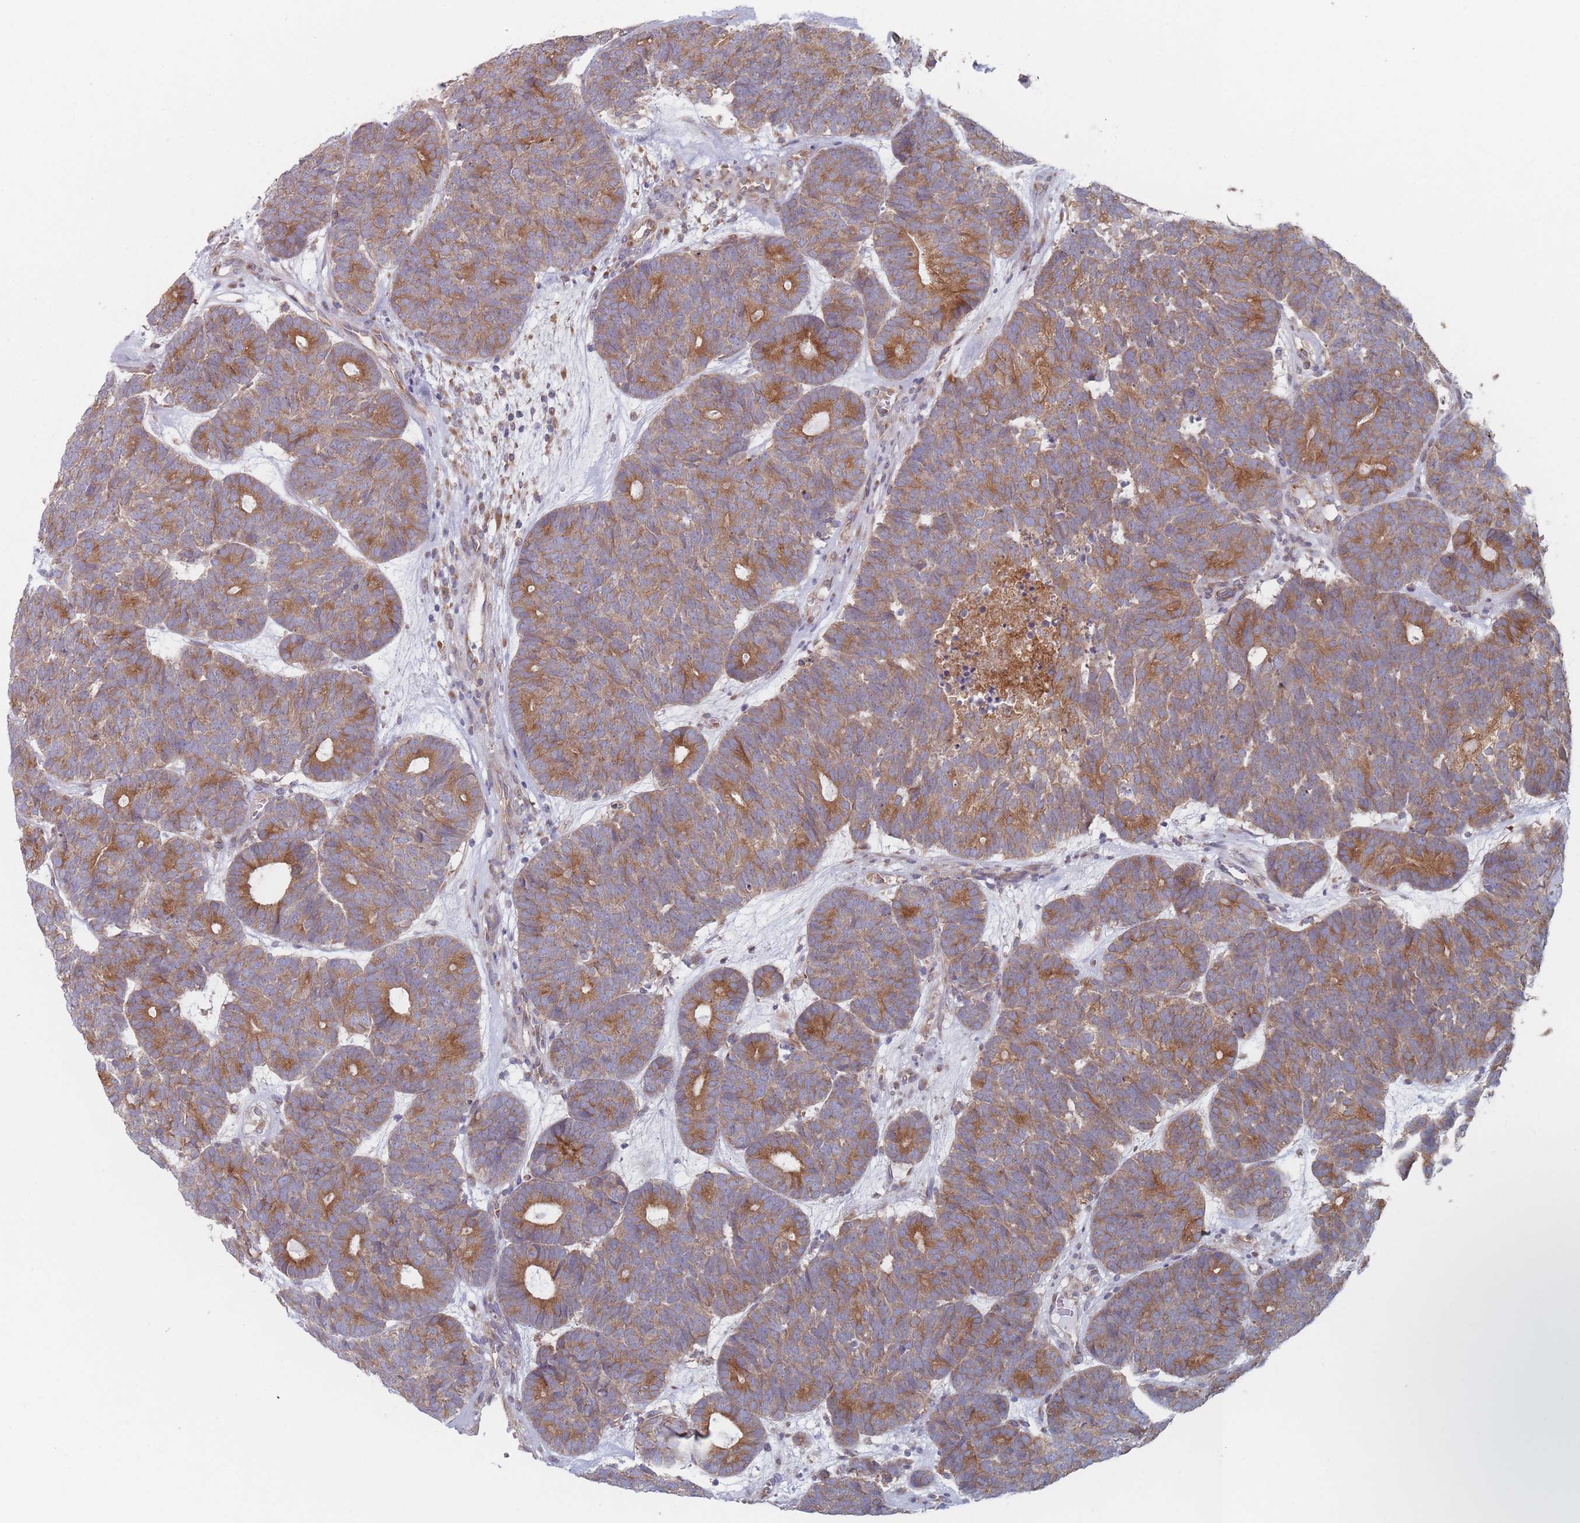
{"staining": {"intensity": "moderate", "quantity": ">75%", "location": "cytoplasmic/membranous"}, "tissue": "head and neck cancer", "cell_type": "Tumor cells", "image_type": "cancer", "snomed": [{"axis": "morphology", "description": "Normal tissue, NOS"}, {"axis": "morphology", "description": "Squamous cell carcinoma, NOS"}, {"axis": "topography", "description": "Skeletal muscle"}, {"axis": "topography", "description": "Vascular tissue"}, {"axis": "topography", "description": "Peripheral nerve tissue"}, {"axis": "topography", "description": "Head-Neck"}], "caption": "Immunohistochemical staining of head and neck squamous cell carcinoma shows medium levels of moderate cytoplasmic/membranous expression in approximately >75% of tumor cells. (Brightfield microscopy of DAB IHC at high magnification).", "gene": "KDSR", "patient": {"sex": "male", "age": 66}}